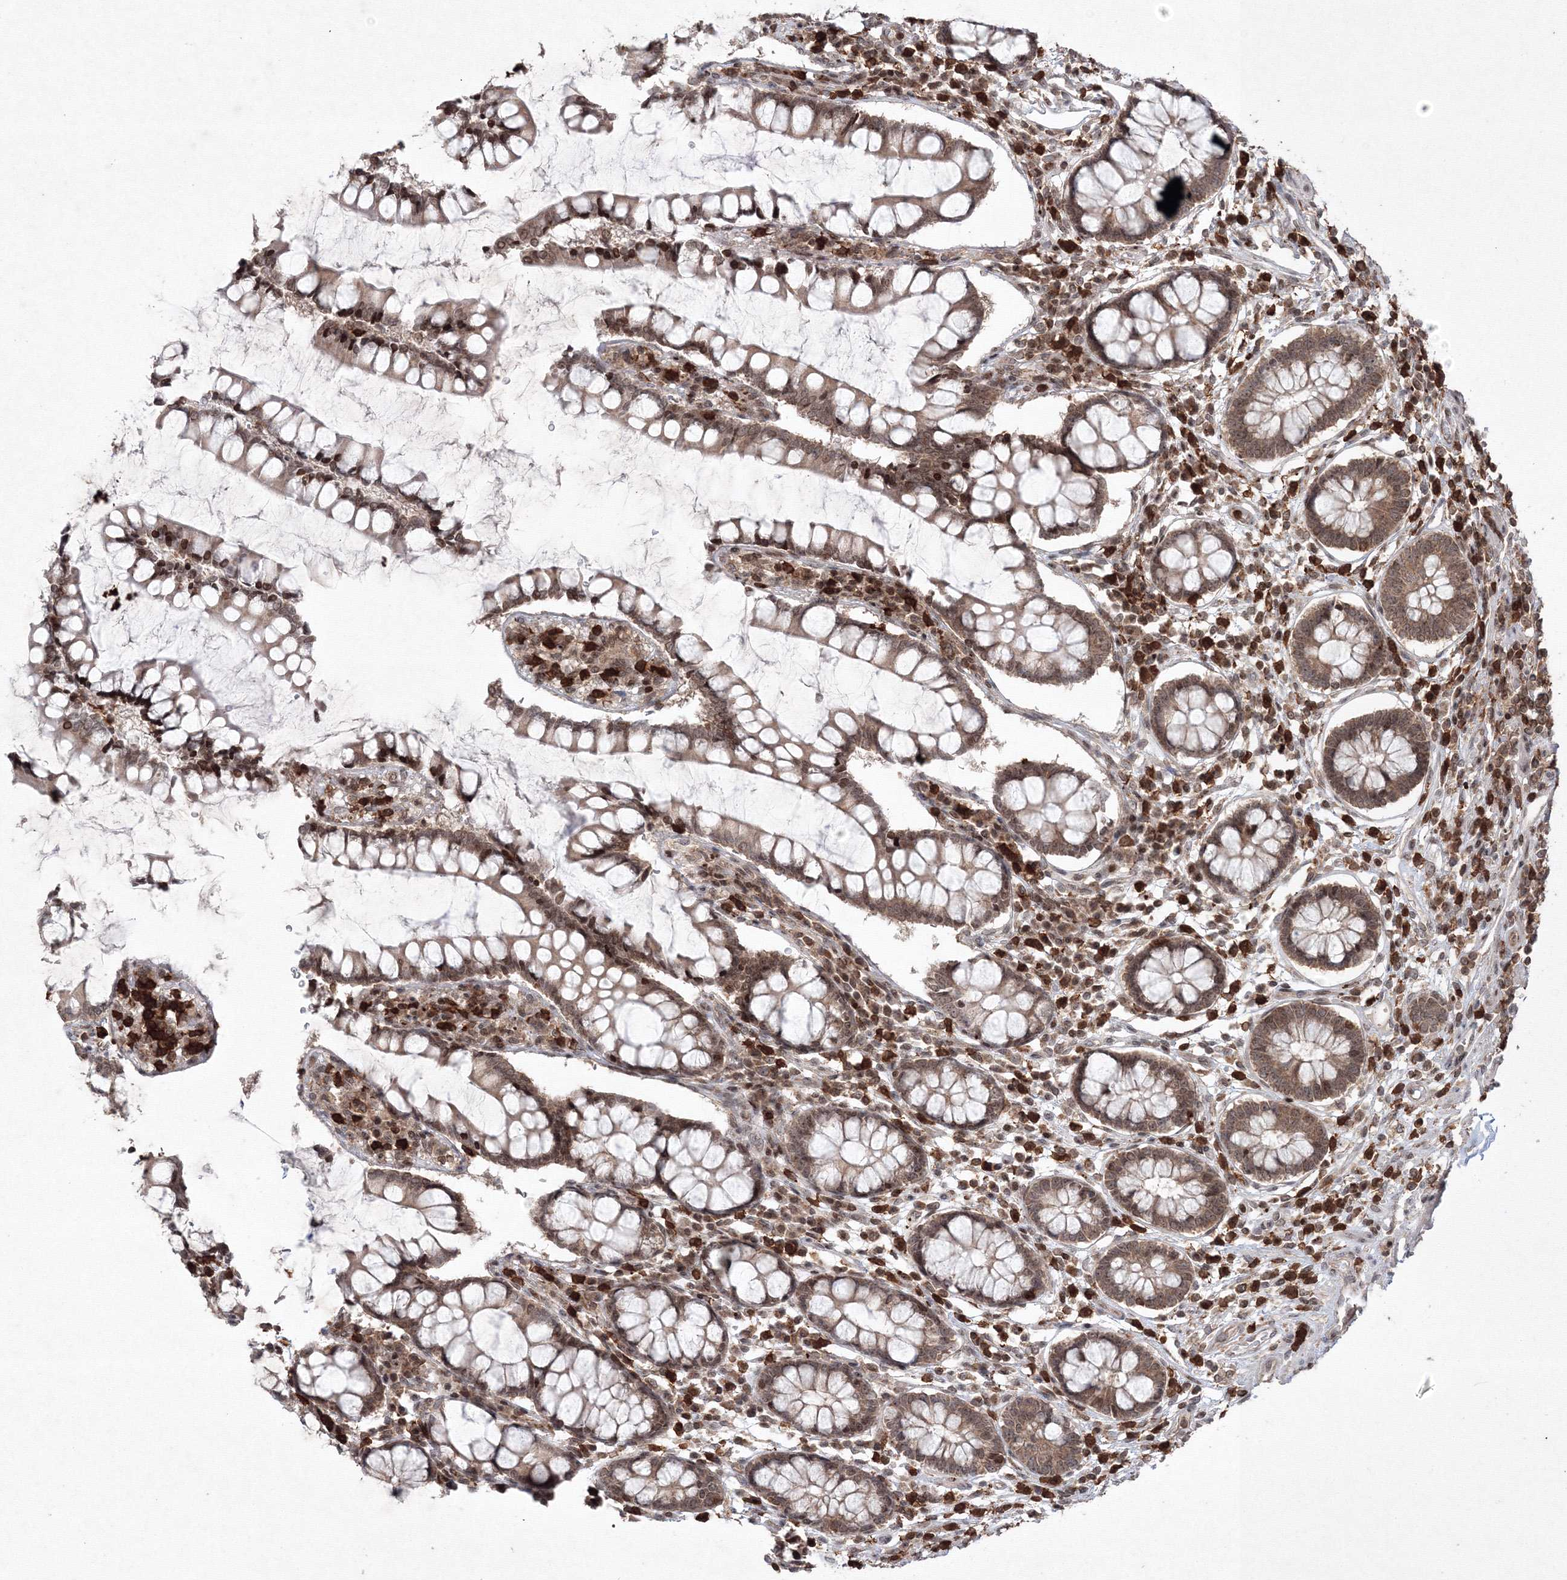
{"staining": {"intensity": "weak", "quantity": "25%-75%", "location": "cytoplasmic/membranous"}, "tissue": "colon", "cell_type": "Endothelial cells", "image_type": "normal", "snomed": [{"axis": "morphology", "description": "Normal tissue, NOS"}, {"axis": "topography", "description": "Colon"}], "caption": "The image reveals a brown stain indicating the presence of a protein in the cytoplasmic/membranous of endothelial cells in colon. (DAB IHC with brightfield microscopy, high magnification).", "gene": "MKRN2", "patient": {"sex": "female", "age": 79}}